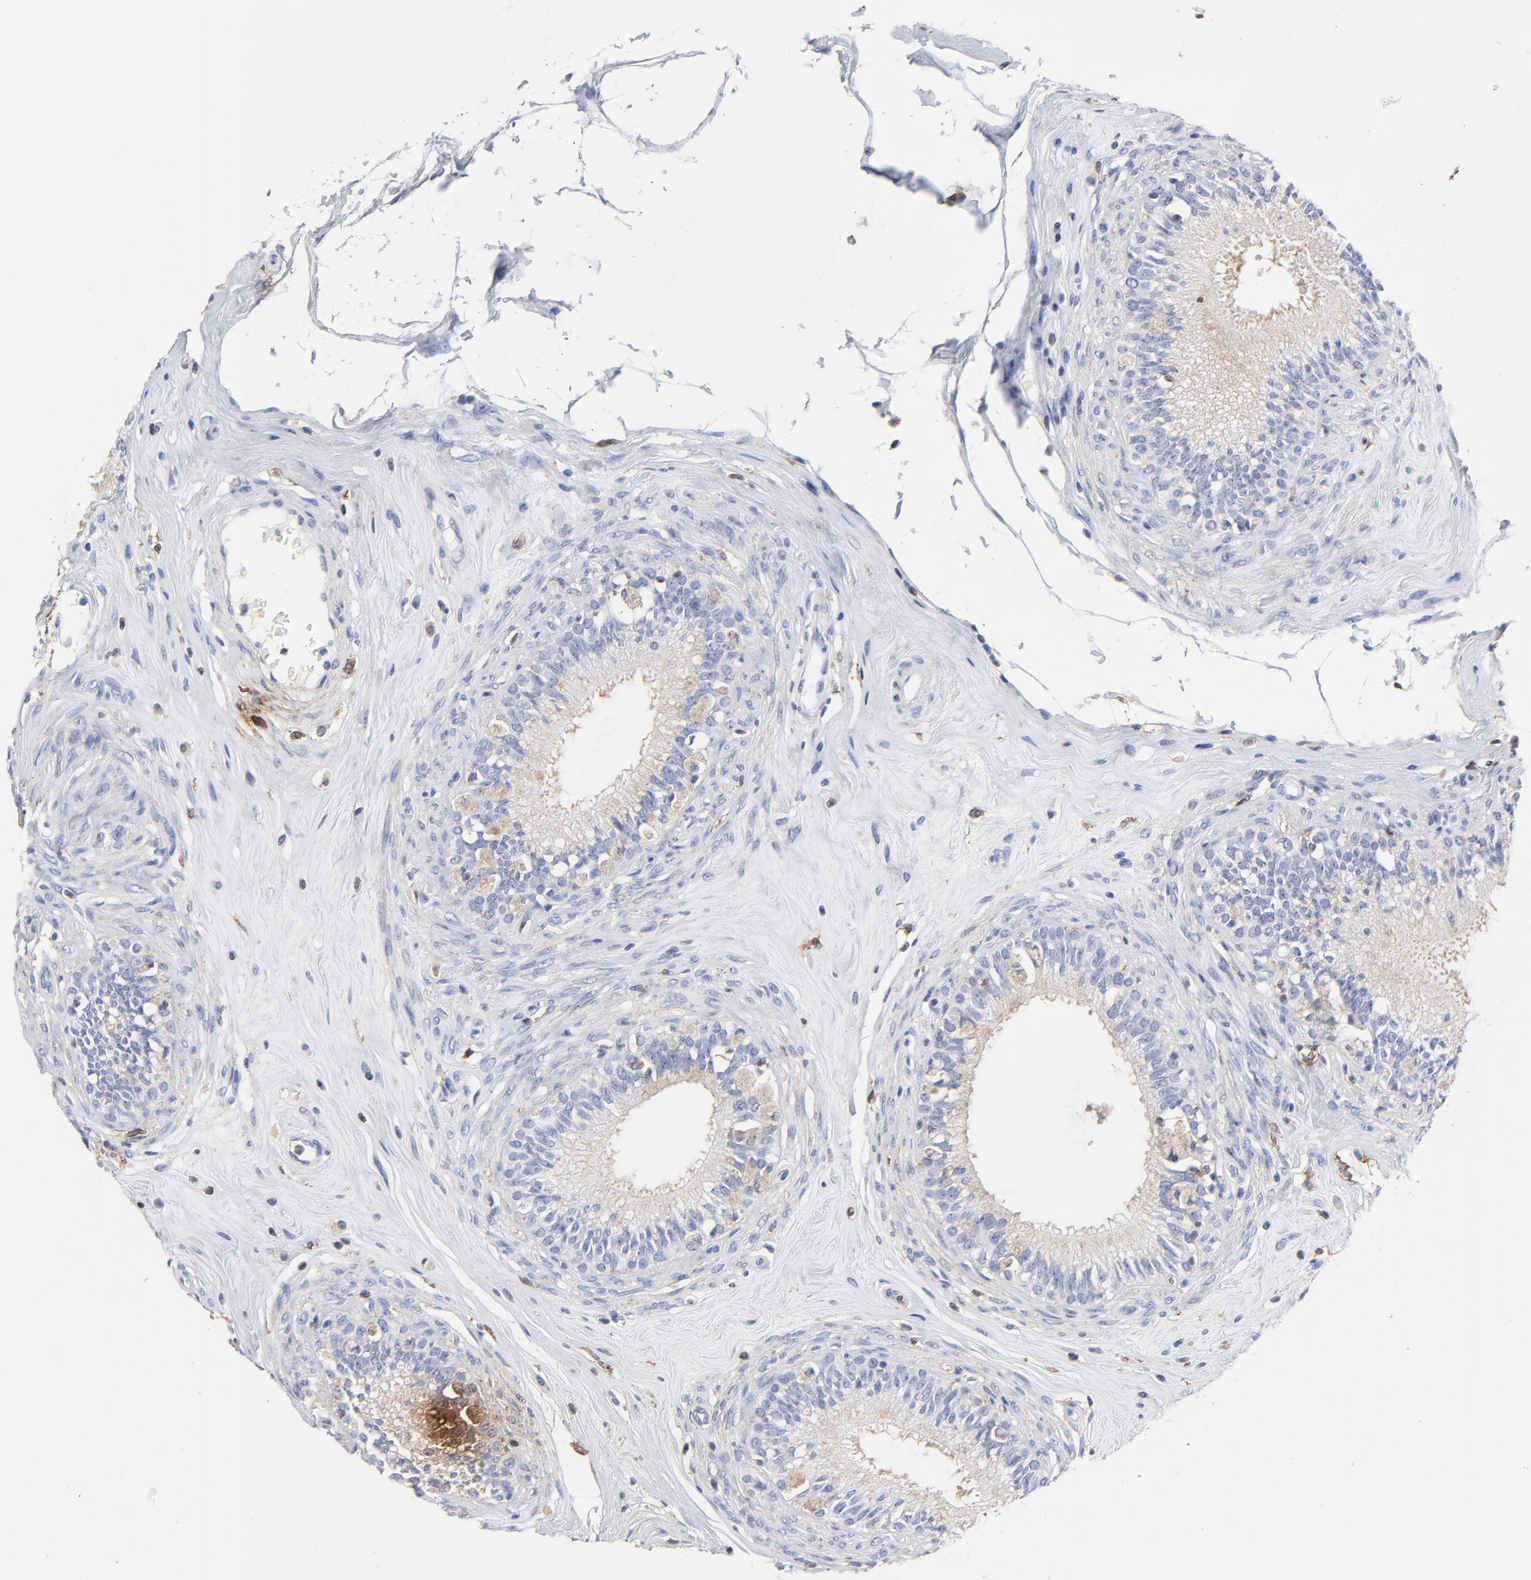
{"staining": {"intensity": "negative", "quantity": "none", "location": "none"}, "tissue": "epididymis", "cell_type": "Glandular cells", "image_type": "normal", "snomed": [{"axis": "morphology", "description": "Normal tissue, NOS"}, {"axis": "morphology", "description": "Inflammation, NOS"}, {"axis": "topography", "description": "Epididymis"}], "caption": "This is a image of immunohistochemistry (IHC) staining of benign epididymis, which shows no staining in glandular cells. The staining was performed using DAB to visualize the protein expression in brown, while the nuclei were stained in blue with hematoxylin (Magnification: 20x).", "gene": "ASL", "patient": {"sex": "male", "age": 84}}